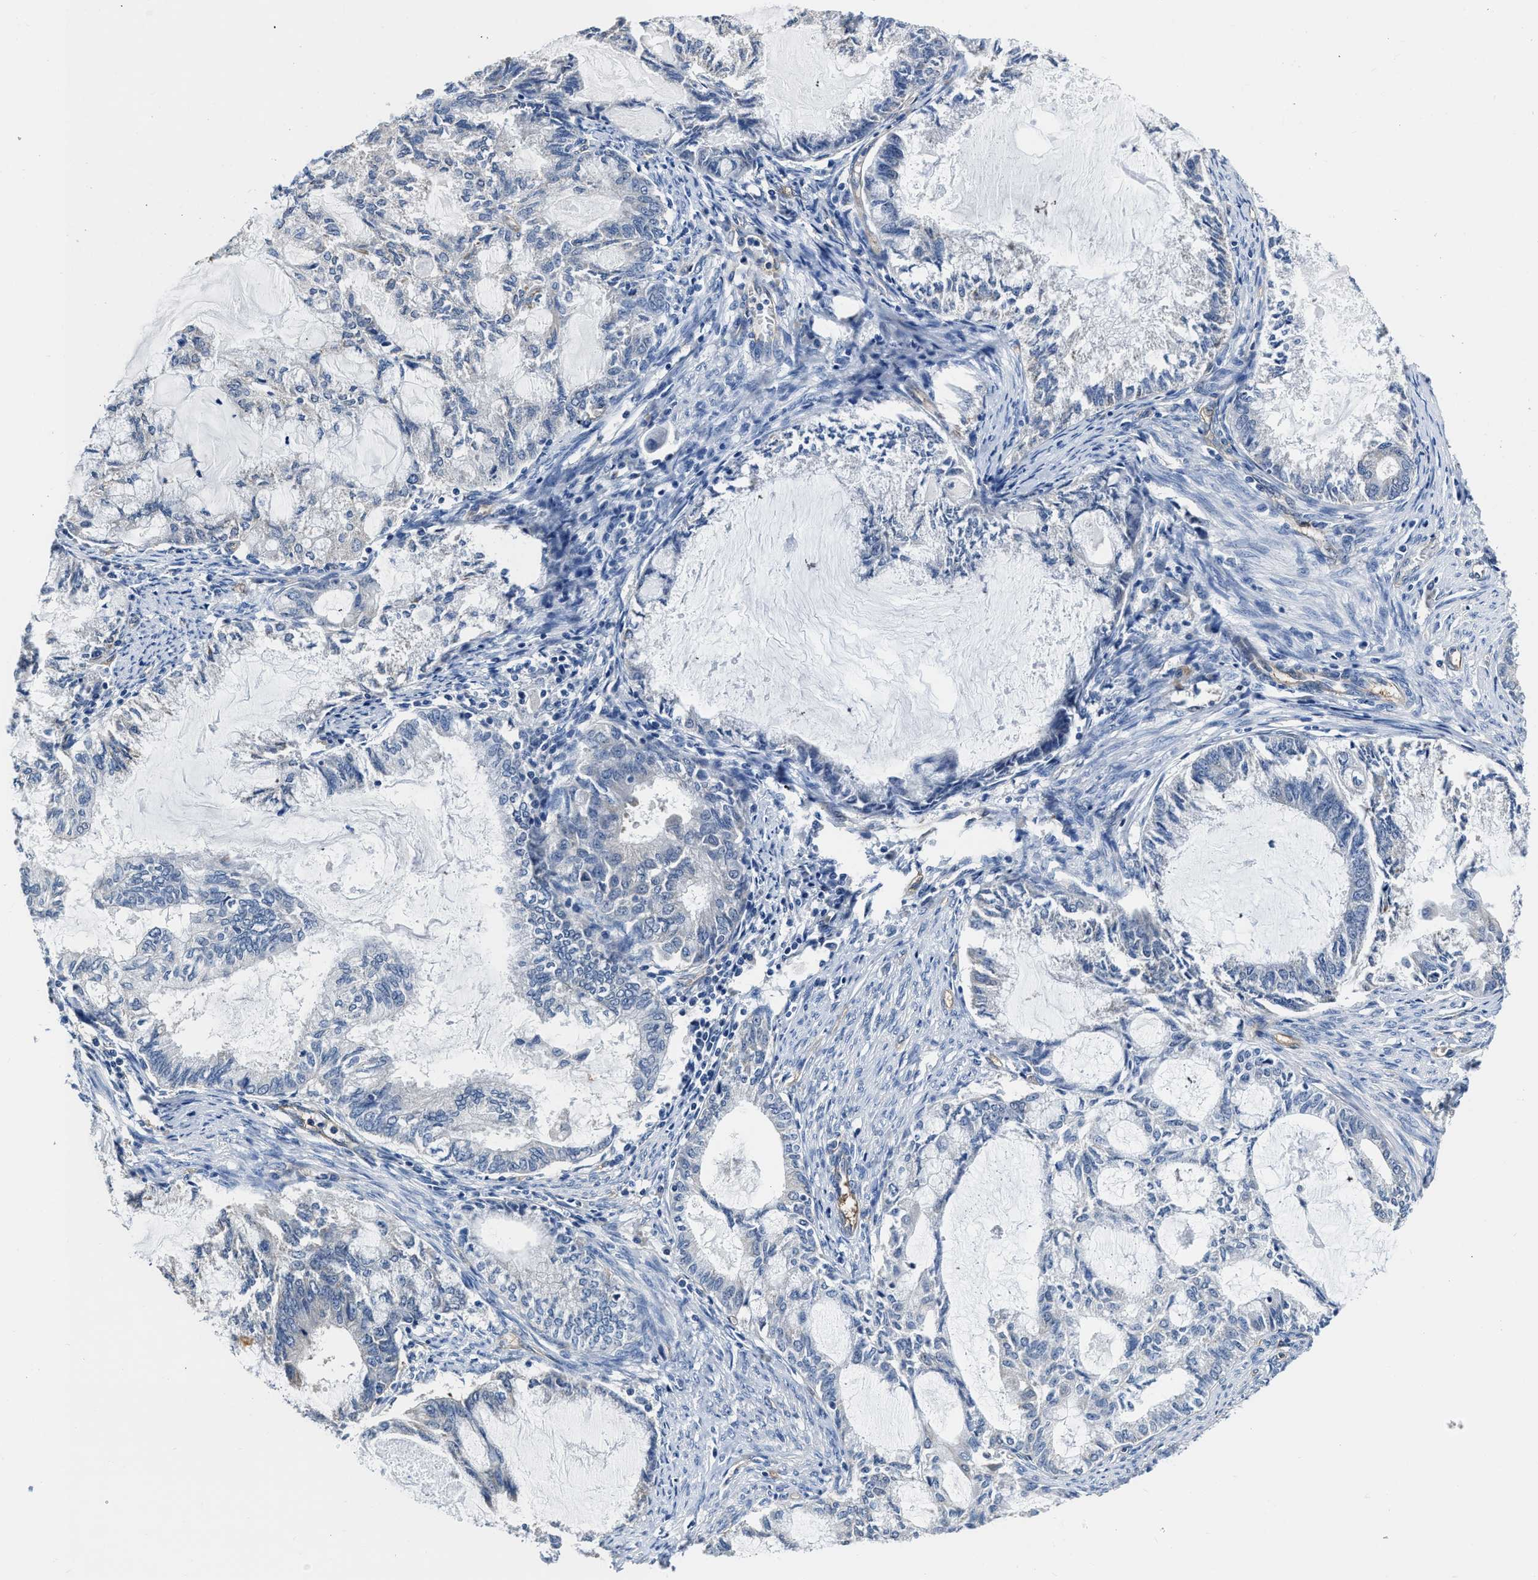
{"staining": {"intensity": "negative", "quantity": "none", "location": "none"}, "tissue": "endometrial cancer", "cell_type": "Tumor cells", "image_type": "cancer", "snomed": [{"axis": "morphology", "description": "Adenocarcinoma, NOS"}, {"axis": "topography", "description": "Endometrium"}], "caption": "This is a image of immunohistochemistry staining of endometrial cancer, which shows no expression in tumor cells.", "gene": "C22orf42", "patient": {"sex": "female", "age": 86}}